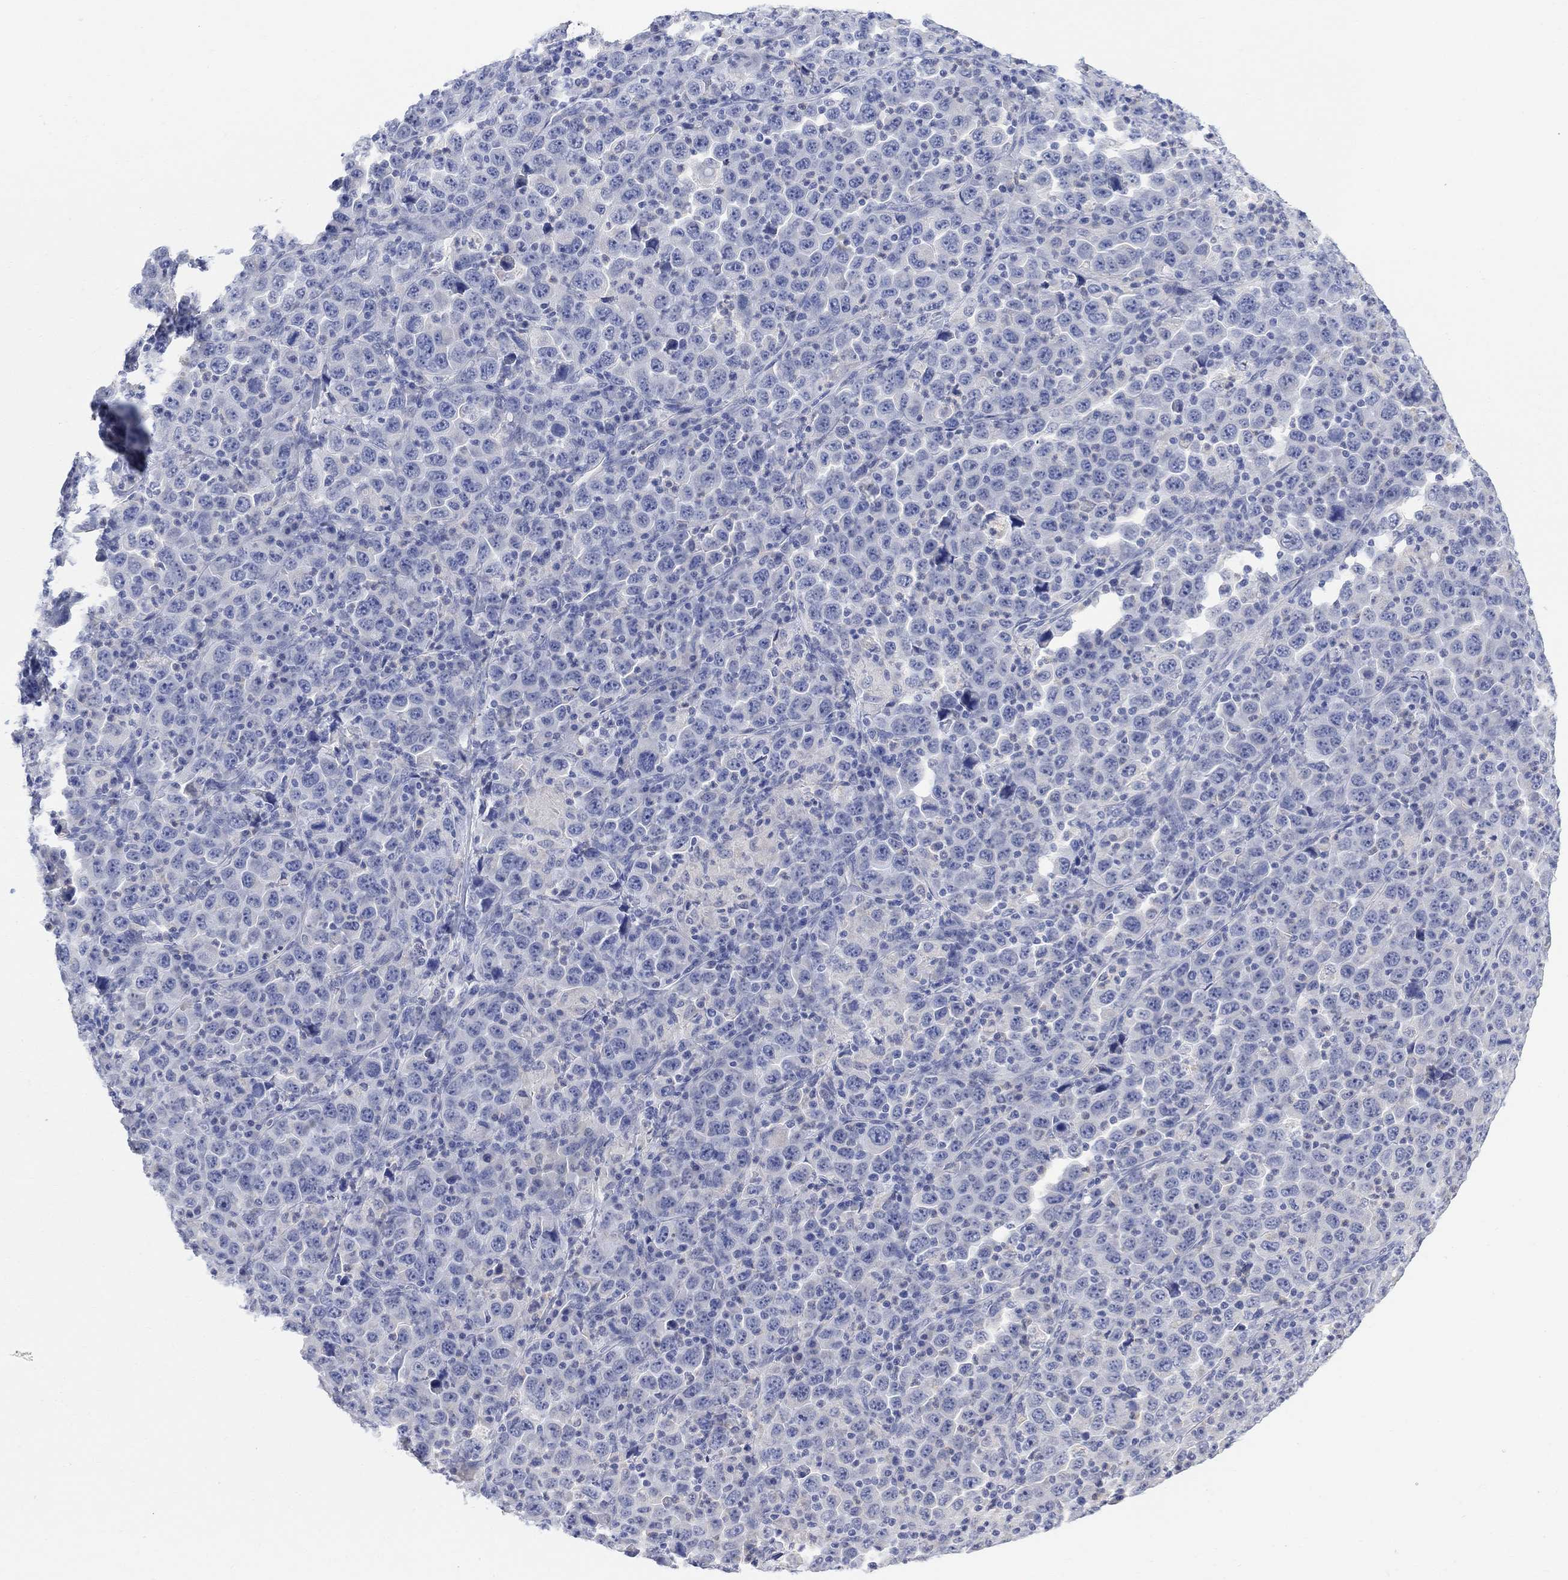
{"staining": {"intensity": "negative", "quantity": "none", "location": "none"}, "tissue": "stomach cancer", "cell_type": "Tumor cells", "image_type": "cancer", "snomed": [{"axis": "morphology", "description": "Normal tissue, NOS"}, {"axis": "morphology", "description": "Adenocarcinoma, NOS"}, {"axis": "topography", "description": "Stomach, upper"}, {"axis": "topography", "description": "Stomach"}], "caption": "A high-resolution image shows immunohistochemistry staining of stomach cancer, which shows no significant expression in tumor cells. Nuclei are stained in blue.", "gene": "FBP2", "patient": {"sex": "male", "age": 59}}